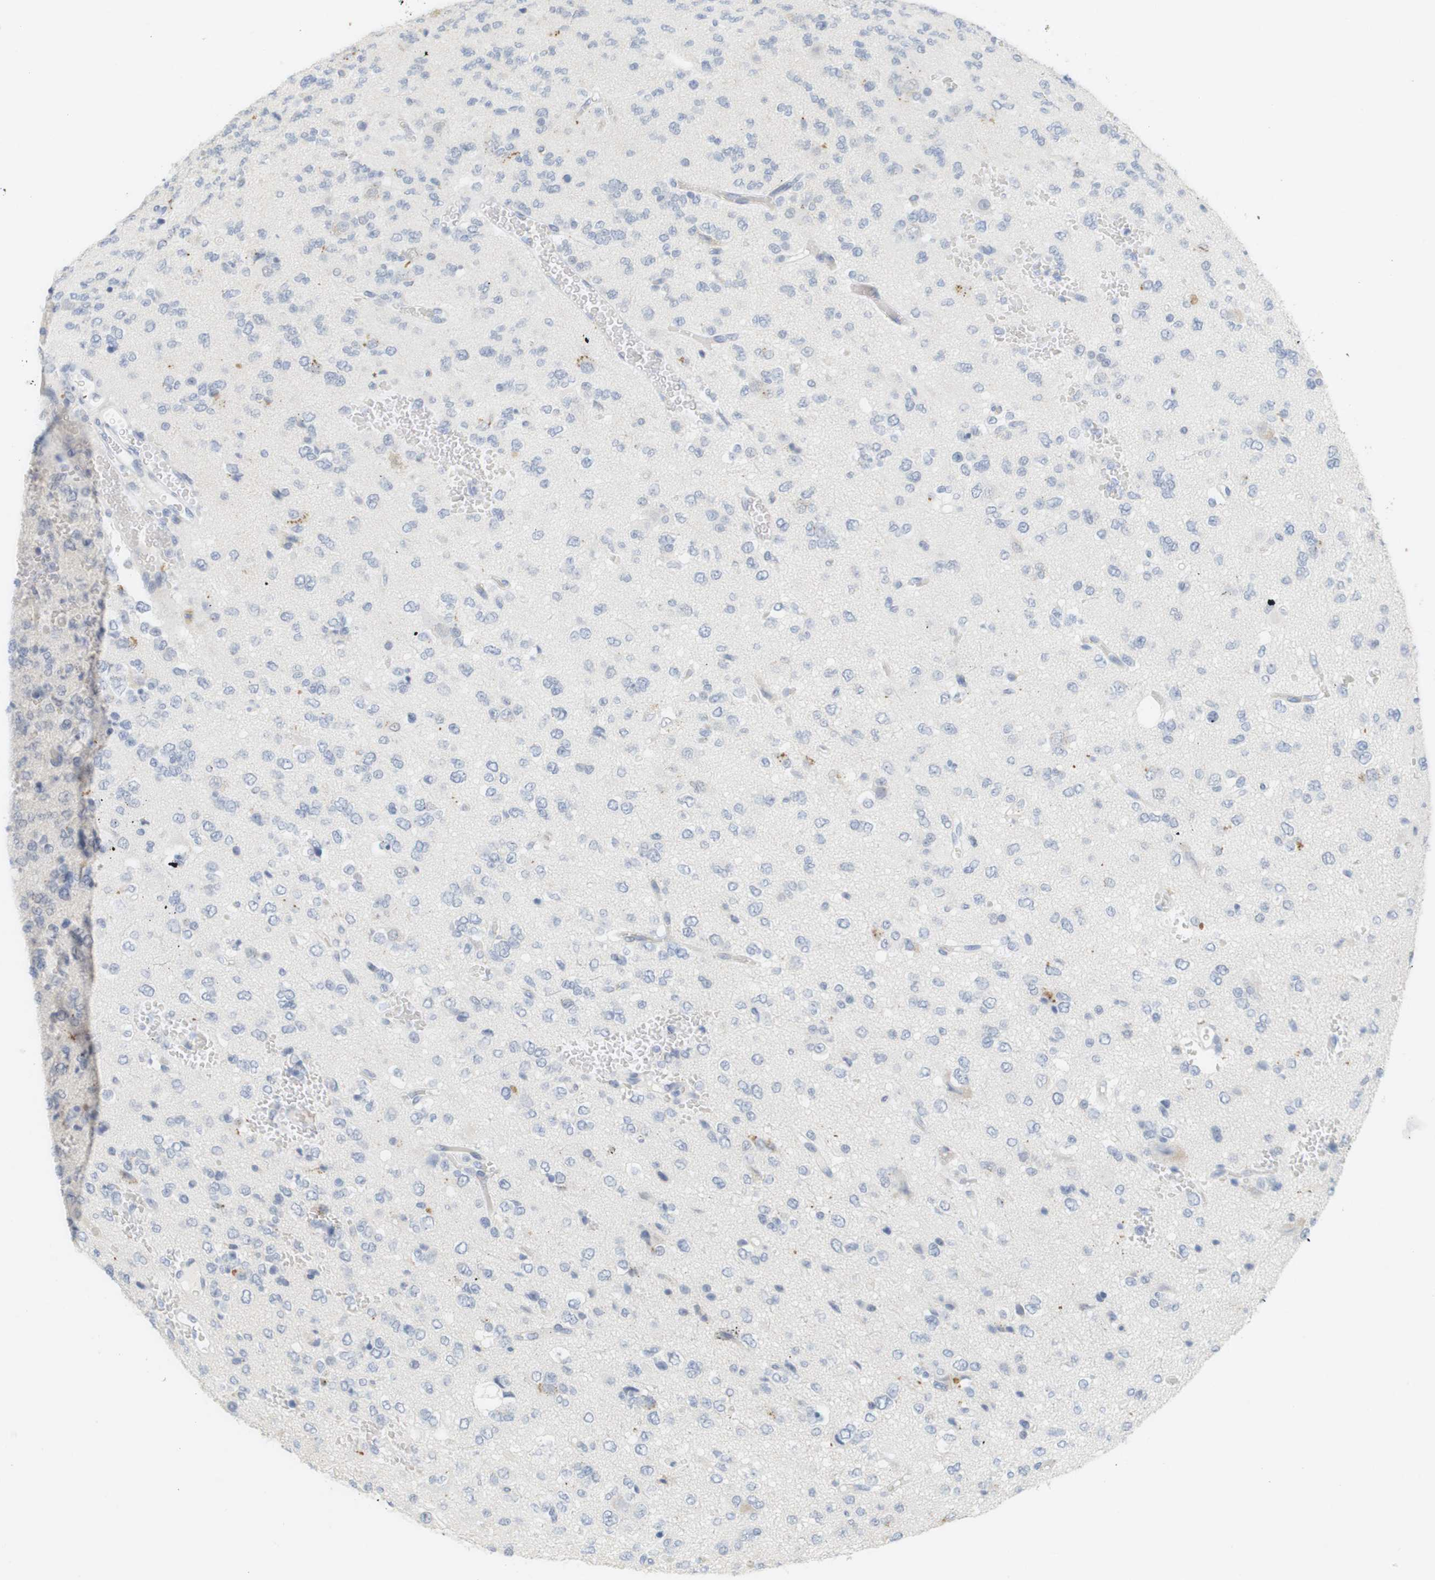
{"staining": {"intensity": "moderate", "quantity": "<25%", "location": "cytoplasmic/membranous"}, "tissue": "glioma", "cell_type": "Tumor cells", "image_type": "cancer", "snomed": [{"axis": "morphology", "description": "Glioma, malignant, Low grade"}, {"axis": "topography", "description": "Brain"}], "caption": "Brown immunohistochemical staining in malignant low-grade glioma shows moderate cytoplasmic/membranous positivity in approximately <25% of tumor cells.", "gene": "YIPF1", "patient": {"sex": "male", "age": 38}}